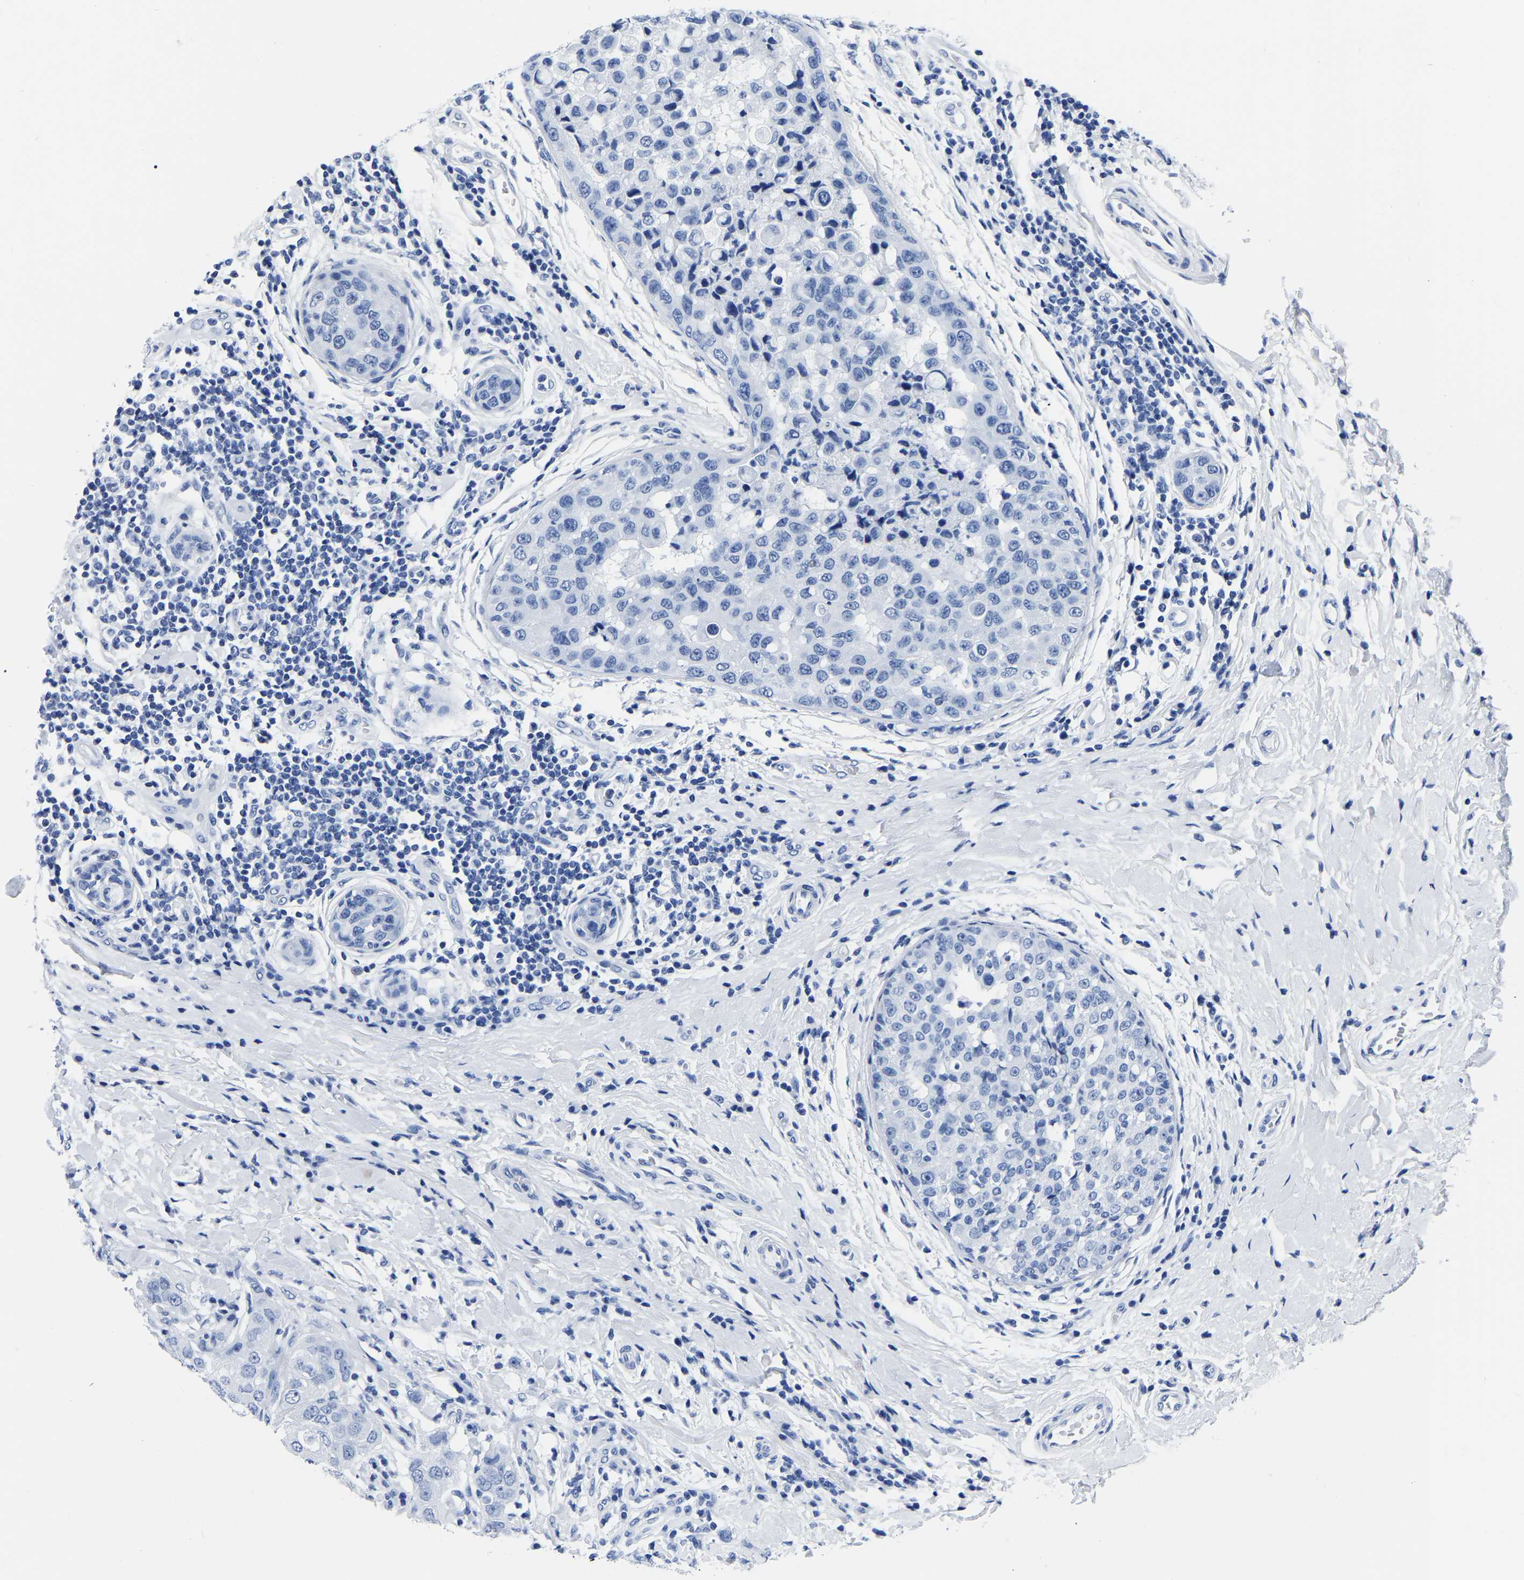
{"staining": {"intensity": "negative", "quantity": "none", "location": "none"}, "tissue": "breast cancer", "cell_type": "Tumor cells", "image_type": "cancer", "snomed": [{"axis": "morphology", "description": "Duct carcinoma"}, {"axis": "topography", "description": "Breast"}], "caption": "This is an IHC photomicrograph of breast cancer. There is no staining in tumor cells.", "gene": "IMPG2", "patient": {"sex": "female", "age": 27}}